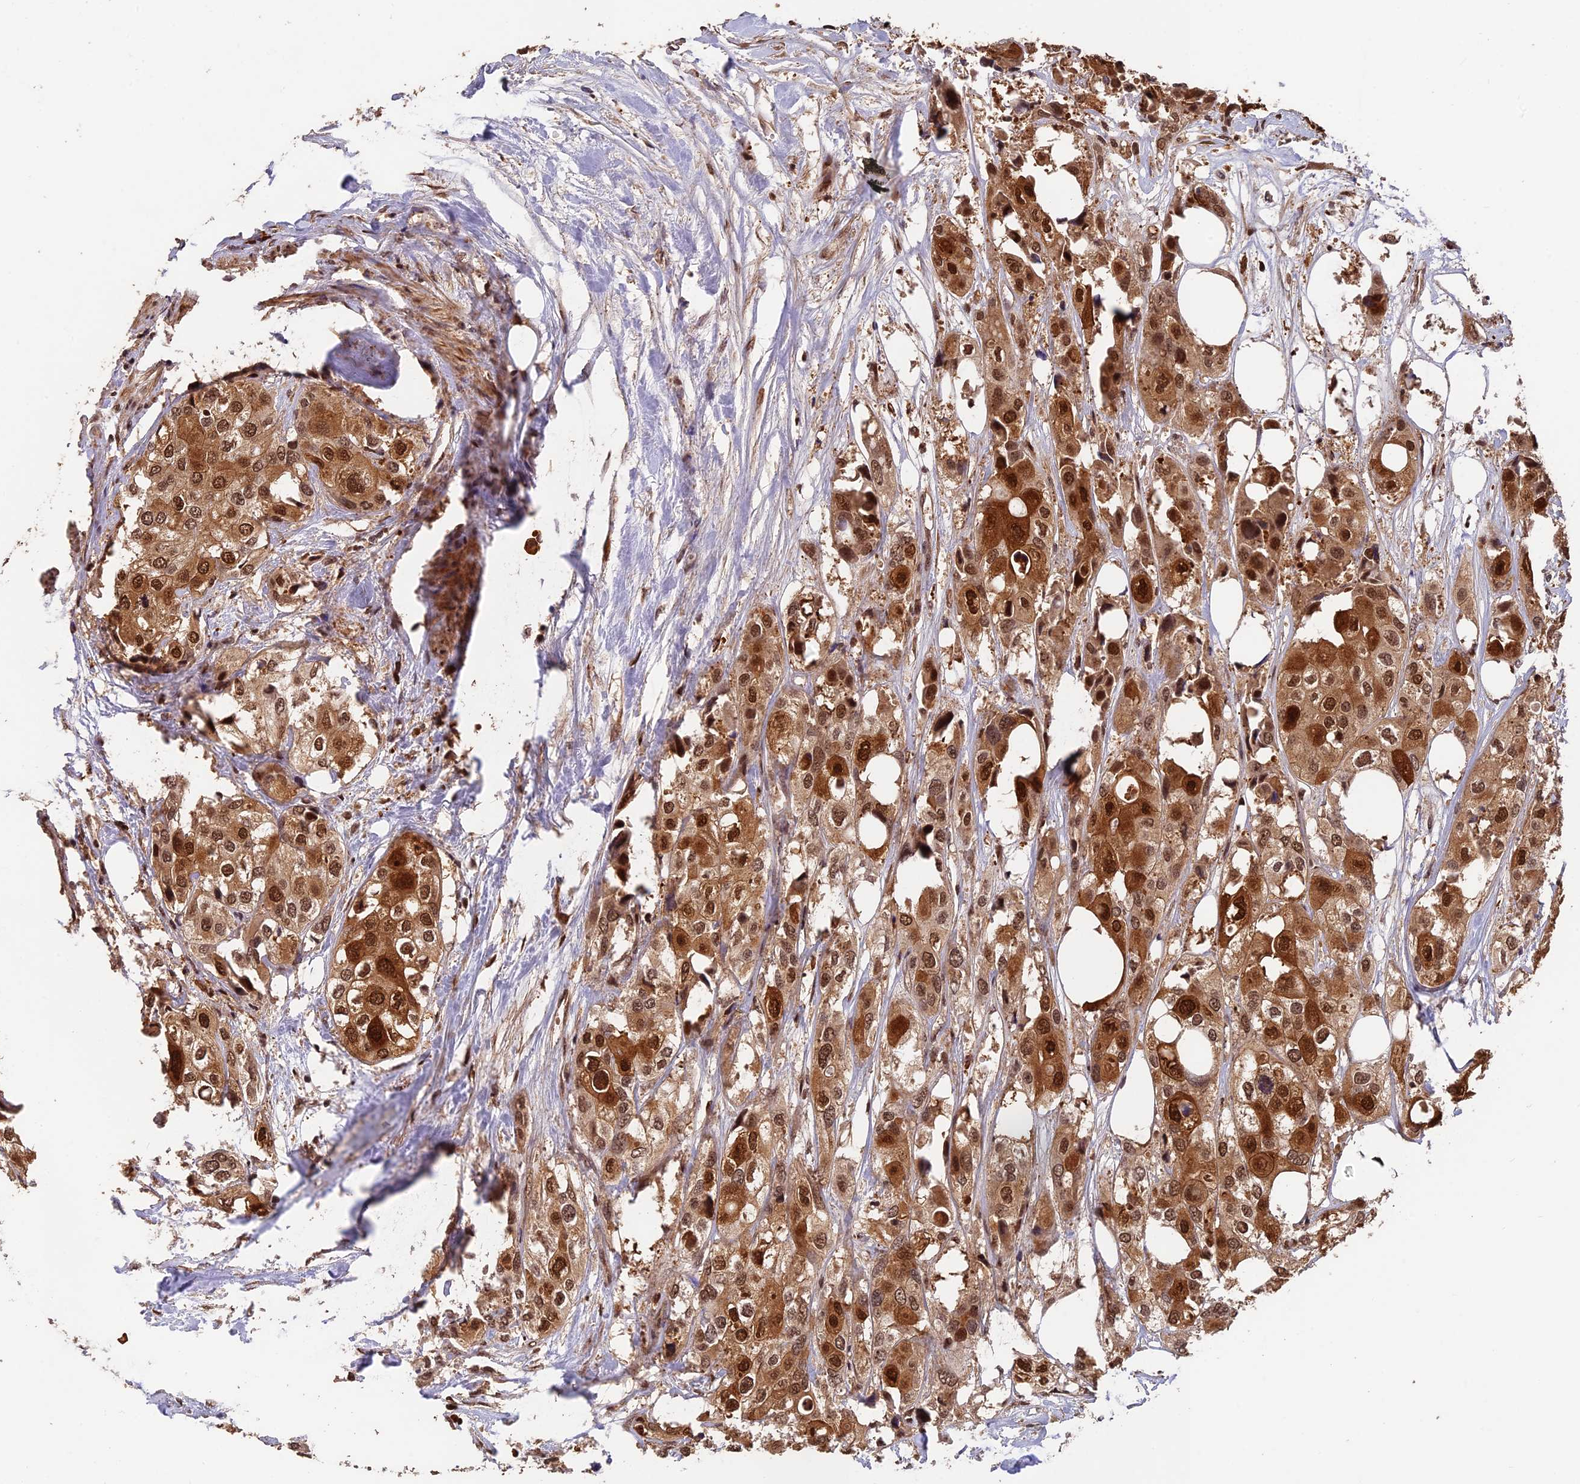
{"staining": {"intensity": "strong", "quantity": ">75%", "location": "cytoplasmic/membranous,nuclear"}, "tissue": "urothelial cancer", "cell_type": "Tumor cells", "image_type": "cancer", "snomed": [{"axis": "morphology", "description": "Urothelial carcinoma, High grade"}, {"axis": "topography", "description": "Urinary bladder"}], "caption": "Protein staining reveals strong cytoplasmic/membranous and nuclear positivity in about >75% of tumor cells in urothelial cancer.", "gene": "OSBPL1A", "patient": {"sex": "male", "age": 64}}